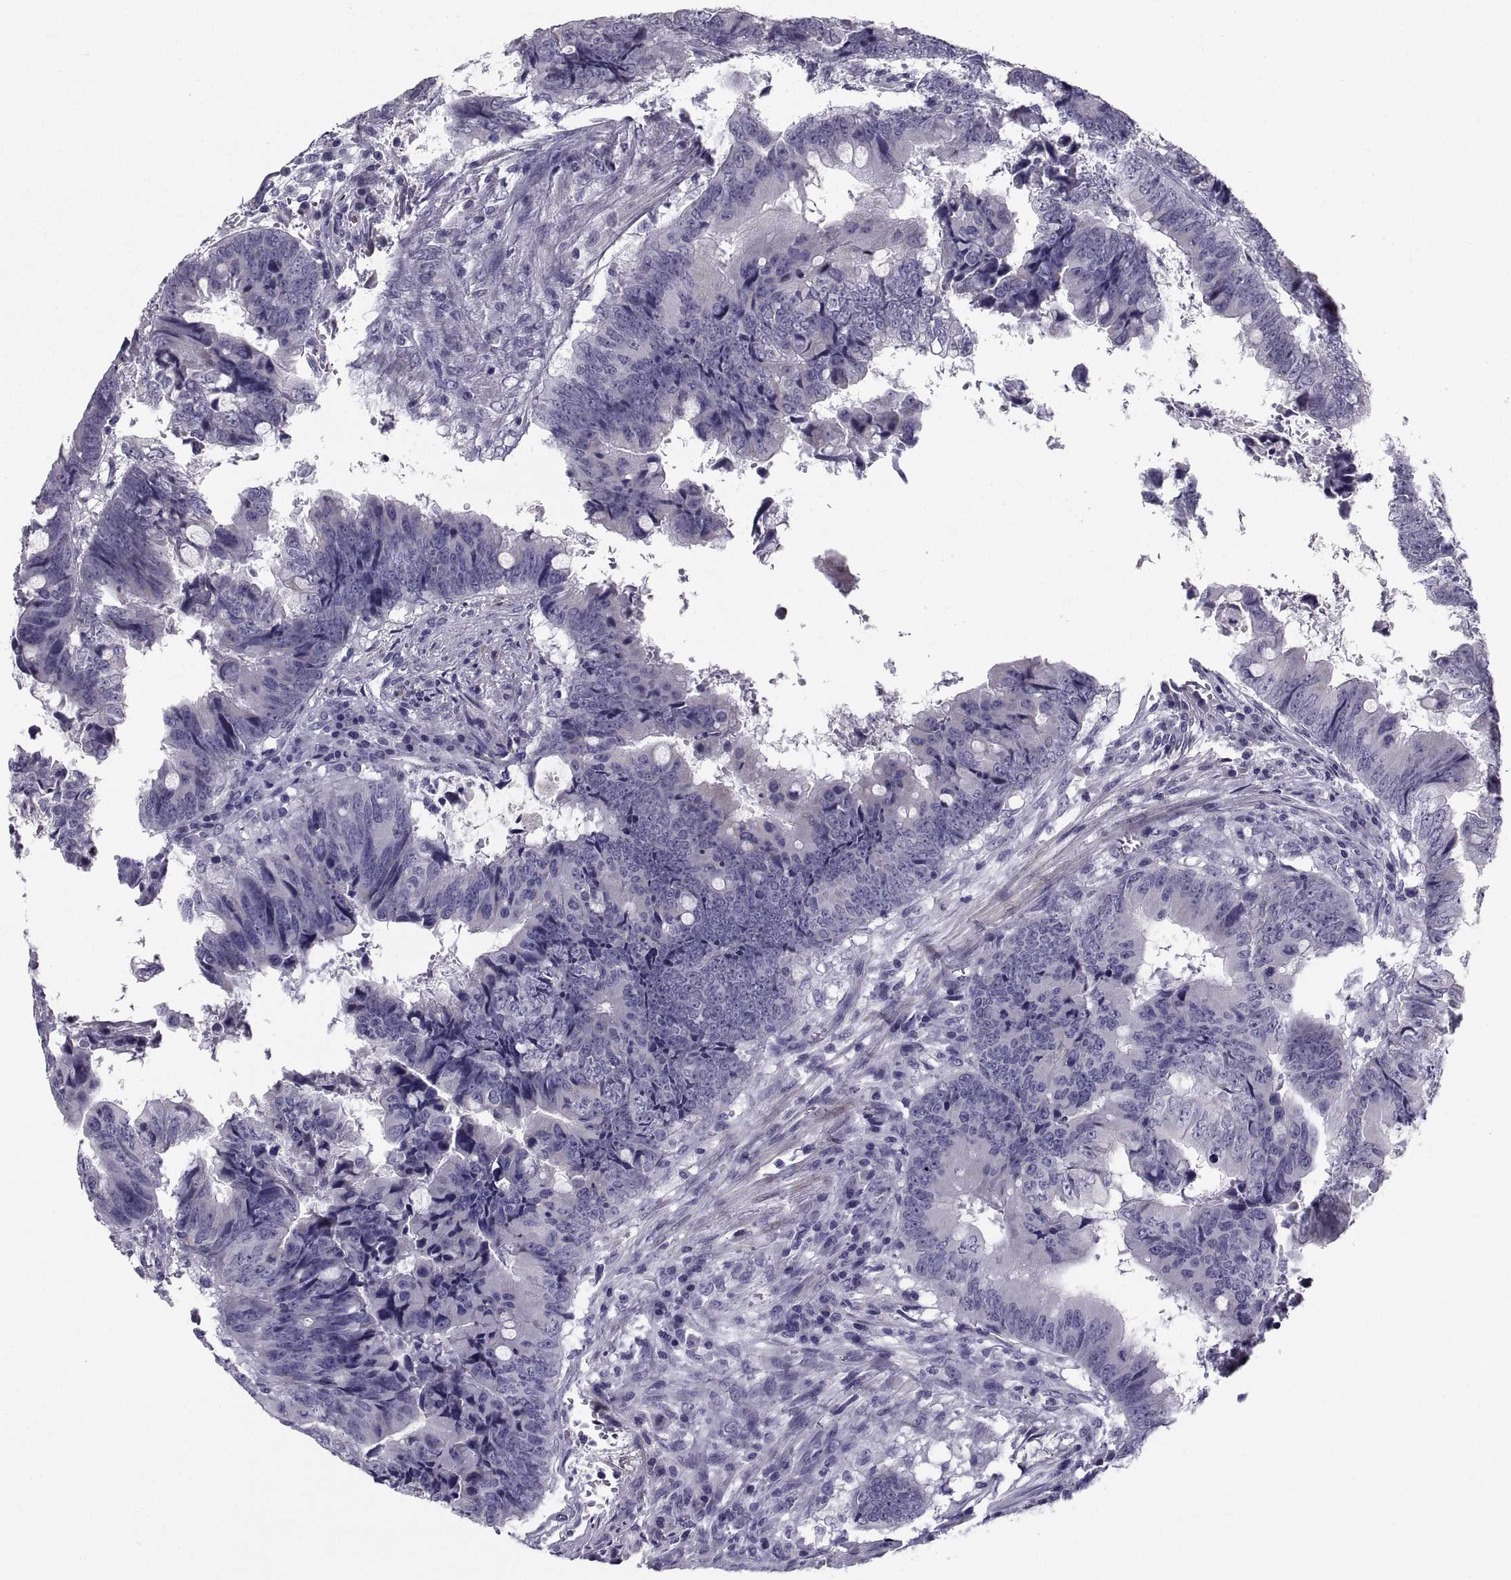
{"staining": {"intensity": "negative", "quantity": "none", "location": "none"}, "tissue": "colorectal cancer", "cell_type": "Tumor cells", "image_type": "cancer", "snomed": [{"axis": "morphology", "description": "Adenocarcinoma, NOS"}, {"axis": "topography", "description": "Colon"}], "caption": "Immunohistochemical staining of human colorectal adenocarcinoma reveals no significant staining in tumor cells.", "gene": "PDZRN4", "patient": {"sex": "female", "age": 82}}